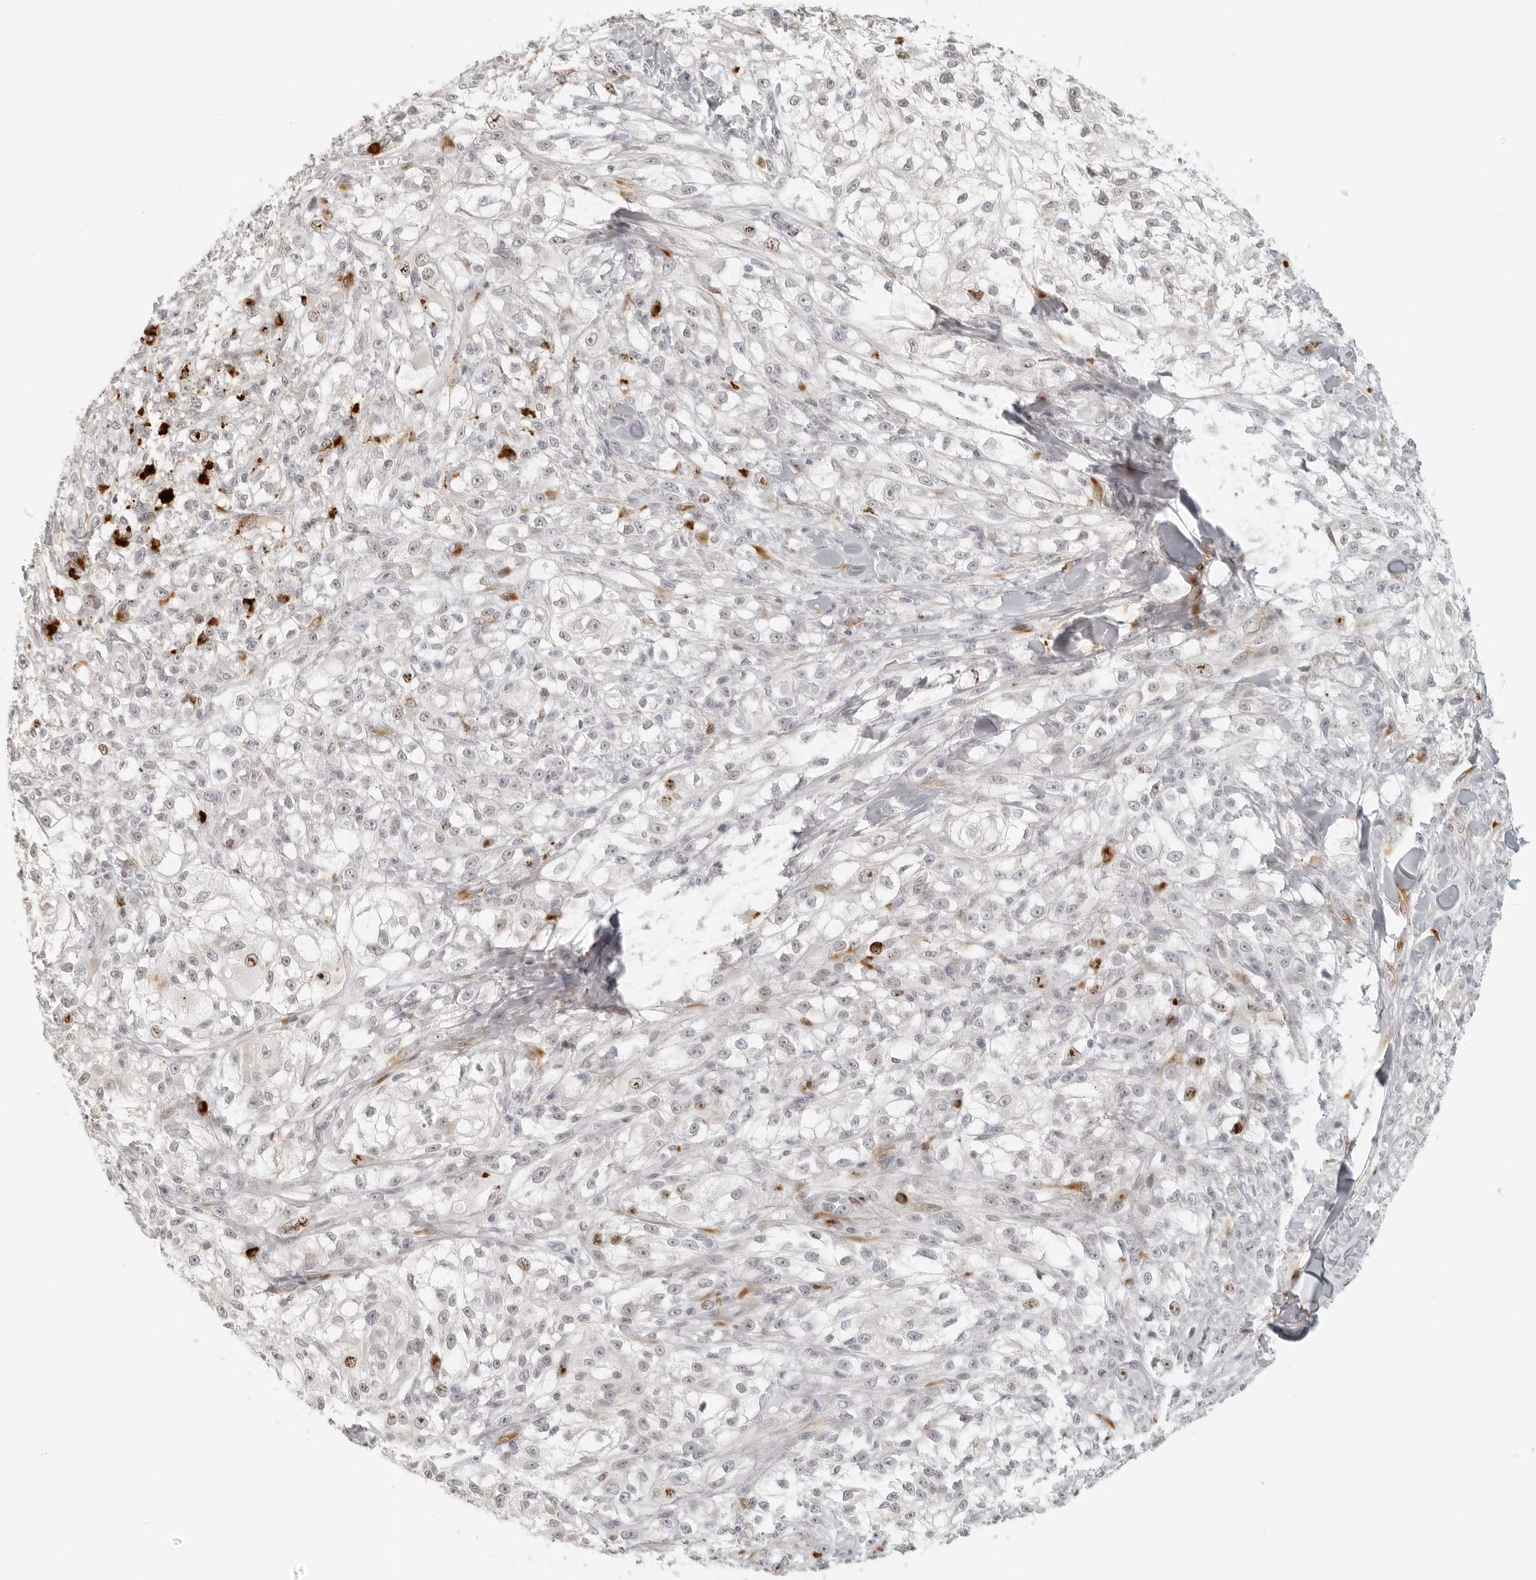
{"staining": {"intensity": "moderate", "quantity": "<25%", "location": "nuclear"}, "tissue": "melanoma", "cell_type": "Tumor cells", "image_type": "cancer", "snomed": [{"axis": "morphology", "description": "Malignant melanoma, NOS"}, {"axis": "topography", "description": "Skin of head"}], "caption": "Human melanoma stained with a brown dye shows moderate nuclear positive expression in approximately <25% of tumor cells.", "gene": "ZNF678", "patient": {"sex": "male", "age": 83}}